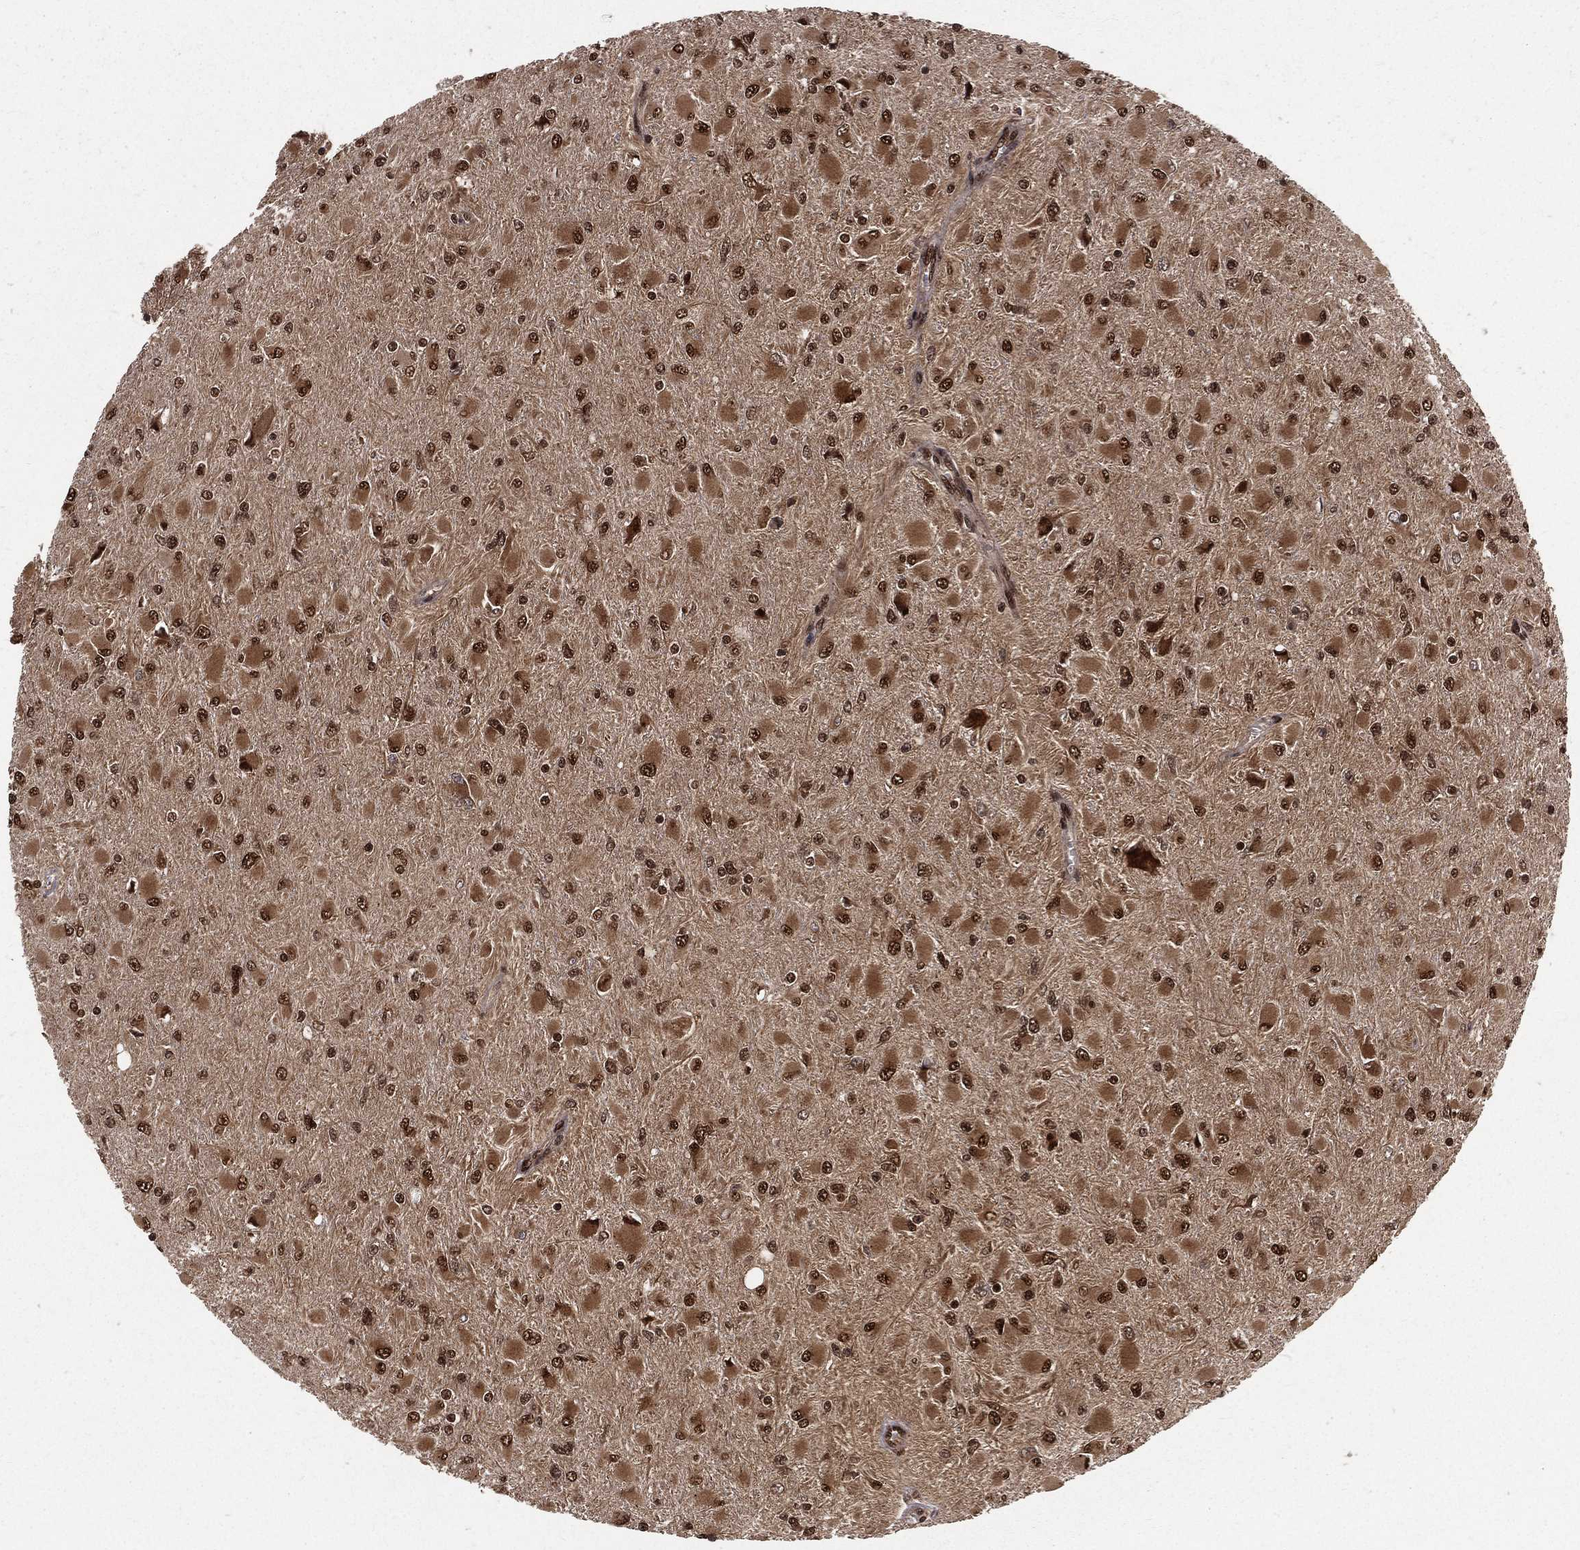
{"staining": {"intensity": "moderate", "quantity": ">75%", "location": "cytoplasmic/membranous,nuclear"}, "tissue": "glioma", "cell_type": "Tumor cells", "image_type": "cancer", "snomed": [{"axis": "morphology", "description": "Glioma, malignant, High grade"}, {"axis": "topography", "description": "Cerebral cortex"}], "caption": "This image reveals immunohistochemistry staining of high-grade glioma (malignant), with medium moderate cytoplasmic/membranous and nuclear expression in approximately >75% of tumor cells.", "gene": "COPS4", "patient": {"sex": "female", "age": 36}}